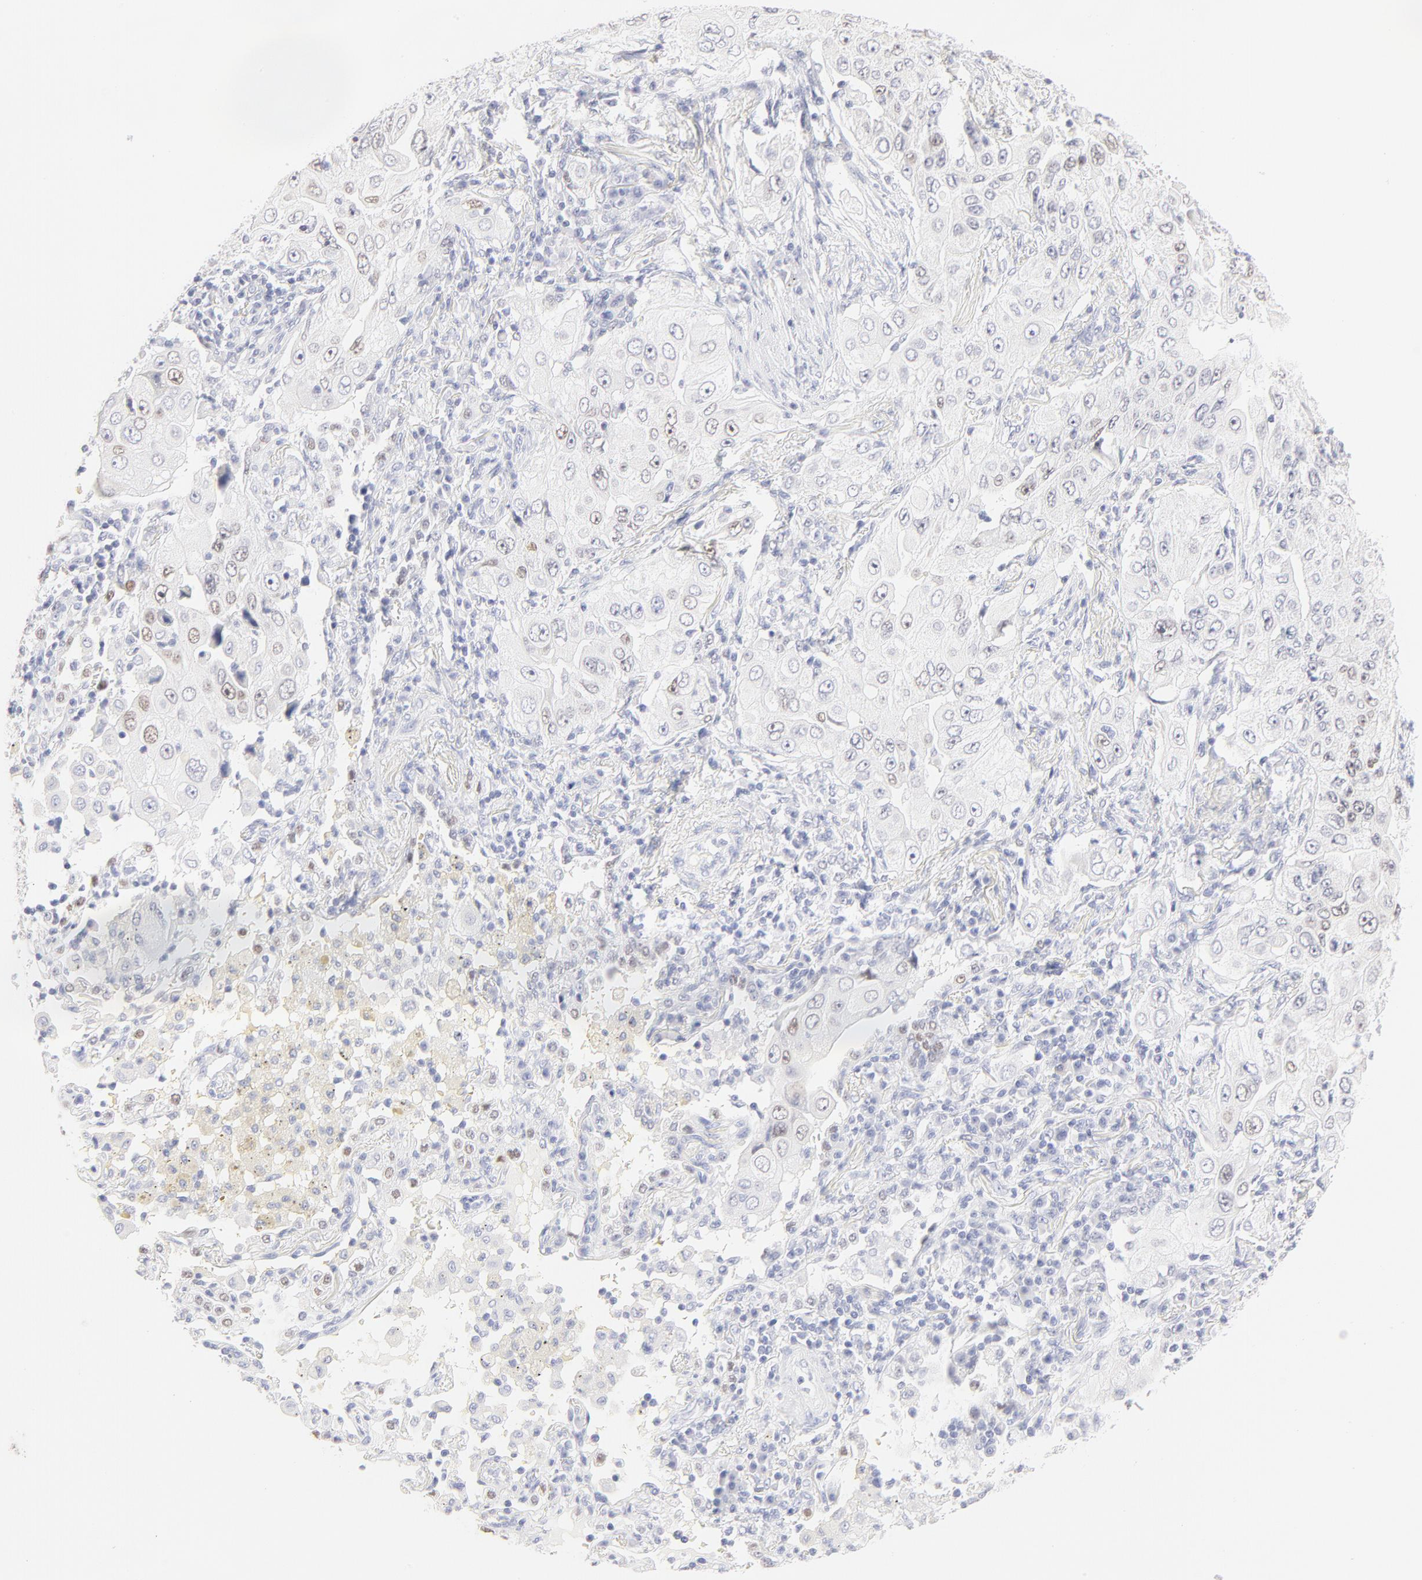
{"staining": {"intensity": "weak", "quantity": "25%-75%", "location": "nuclear"}, "tissue": "lung cancer", "cell_type": "Tumor cells", "image_type": "cancer", "snomed": [{"axis": "morphology", "description": "Adenocarcinoma, NOS"}, {"axis": "topography", "description": "Lung"}], "caption": "Immunohistochemical staining of lung cancer exhibits weak nuclear protein staining in about 25%-75% of tumor cells.", "gene": "ELF3", "patient": {"sex": "male", "age": 84}}